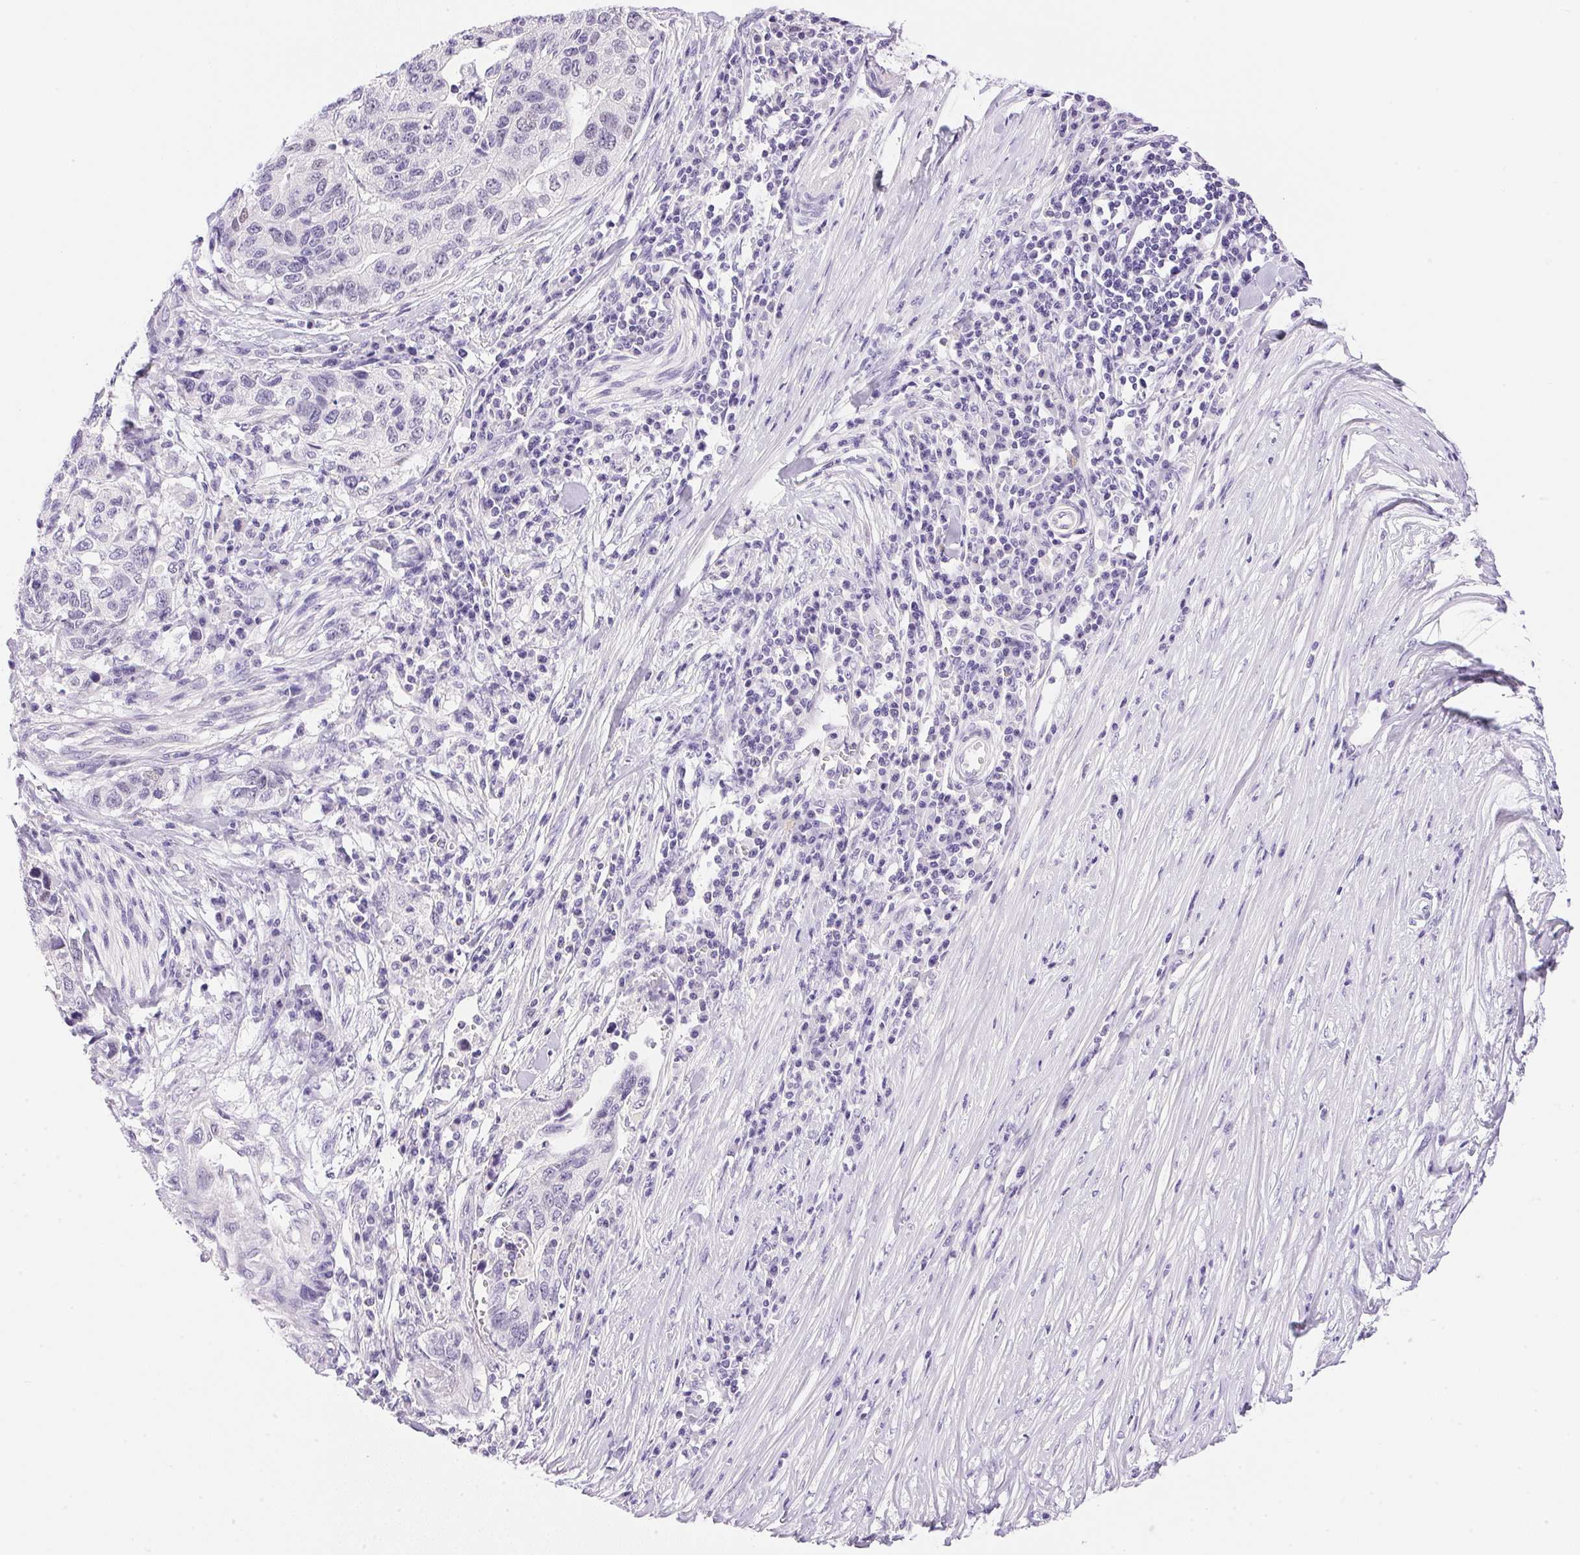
{"staining": {"intensity": "negative", "quantity": "none", "location": "none"}, "tissue": "stomach cancer", "cell_type": "Tumor cells", "image_type": "cancer", "snomed": [{"axis": "morphology", "description": "Adenocarcinoma, NOS"}, {"axis": "topography", "description": "Stomach, upper"}], "caption": "Immunohistochemistry micrograph of neoplastic tissue: human stomach cancer (adenocarcinoma) stained with DAB reveals no significant protein positivity in tumor cells.", "gene": "ATP6V0A4", "patient": {"sex": "female", "age": 67}}